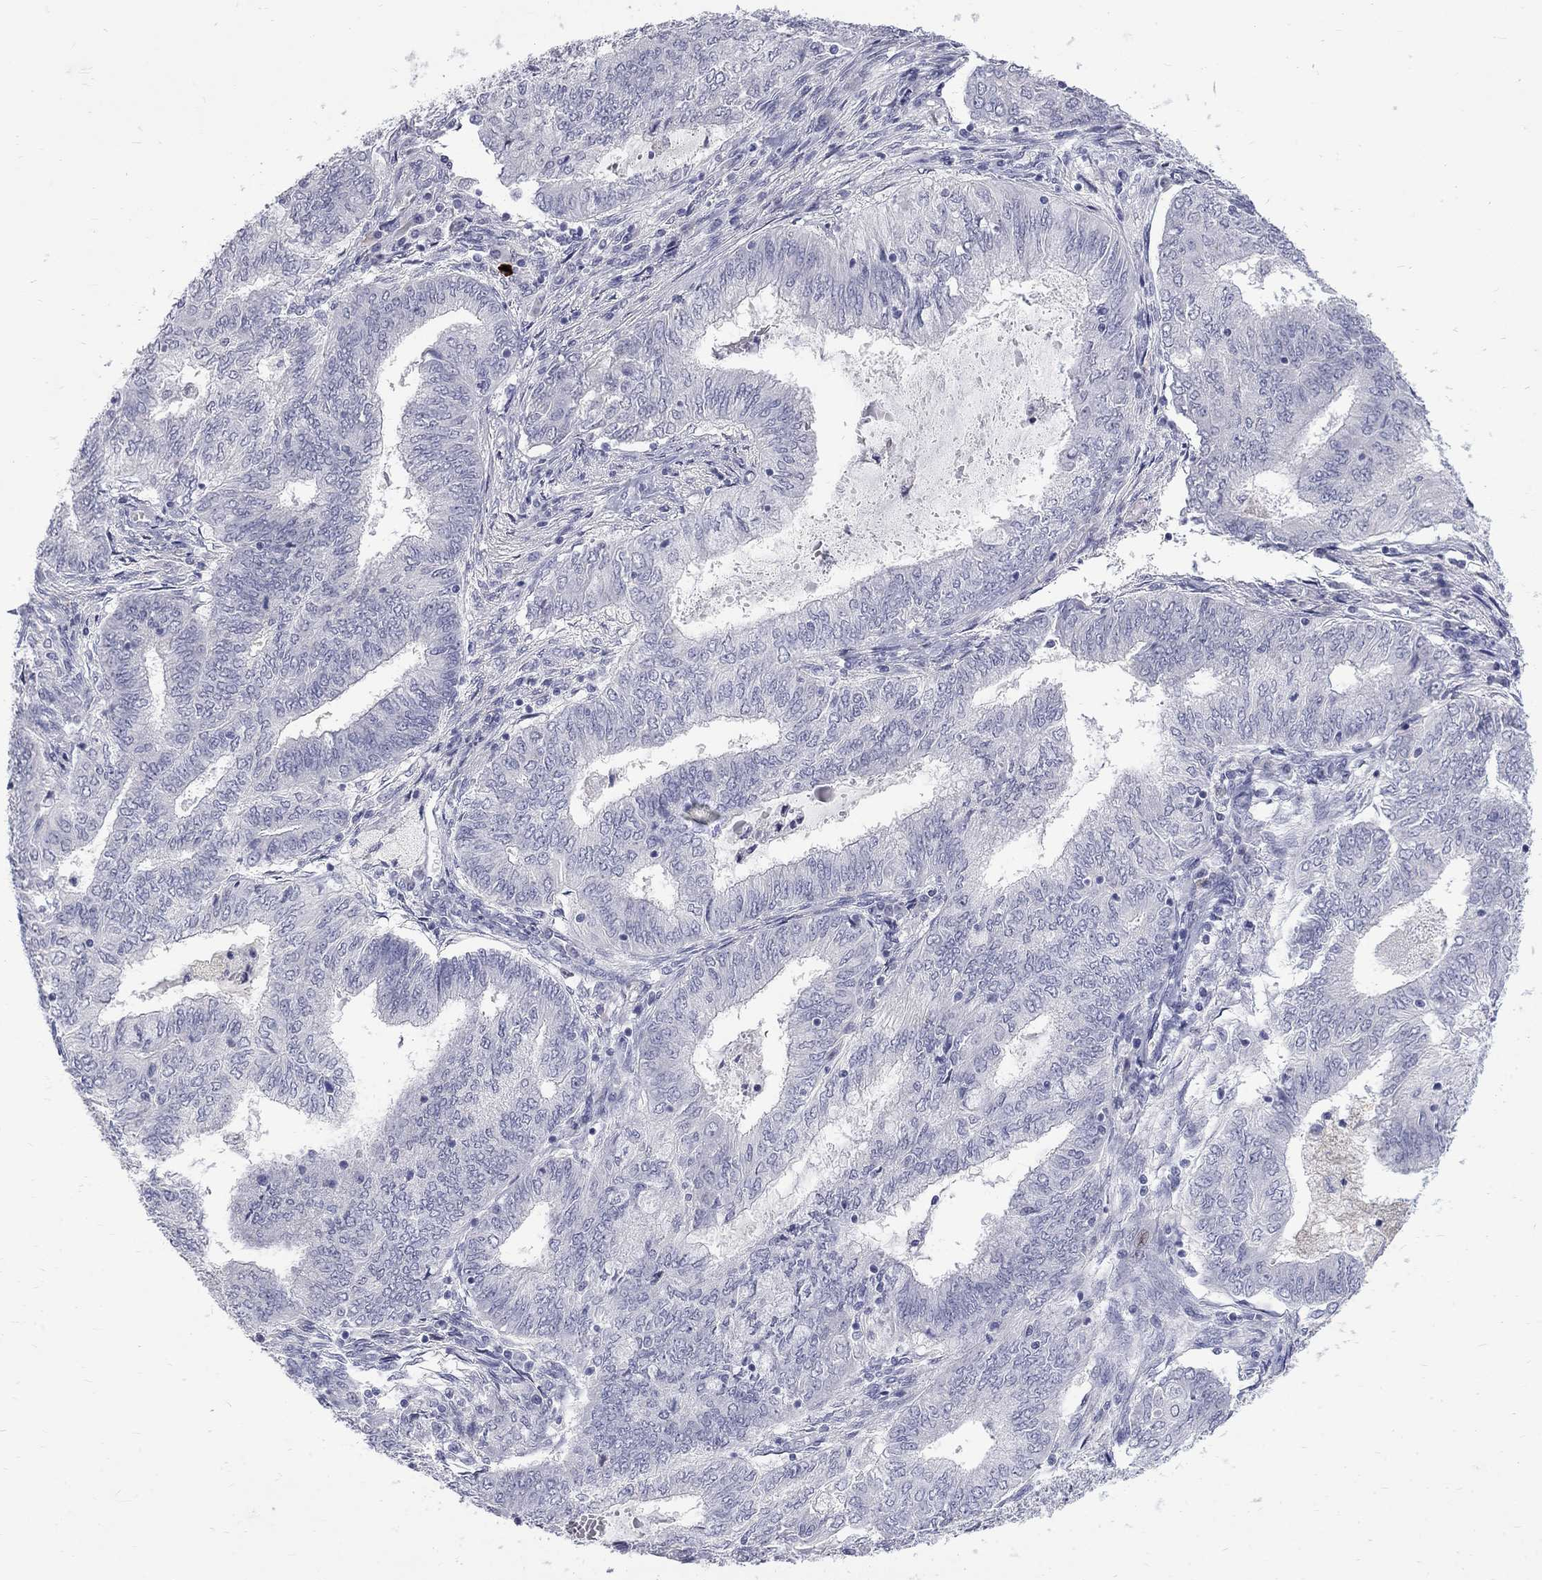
{"staining": {"intensity": "negative", "quantity": "none", "location": "none"}, "tissue": "endometrial cancer", "cell_type": "Tumor cells", "image_type": "cancer", "snomed": [{"axis": "morphology", "description": "Adenocarcinoma, NOS"}, {"axis": "topography", "description": "Endometrium"}], "caption": "Endometrial adenocarcinoma was stained to show a protein in brown. There is no significant expression in tumor cells.", "gene": "CTNND2", "patient": {"sex": "female", "age": 62}}